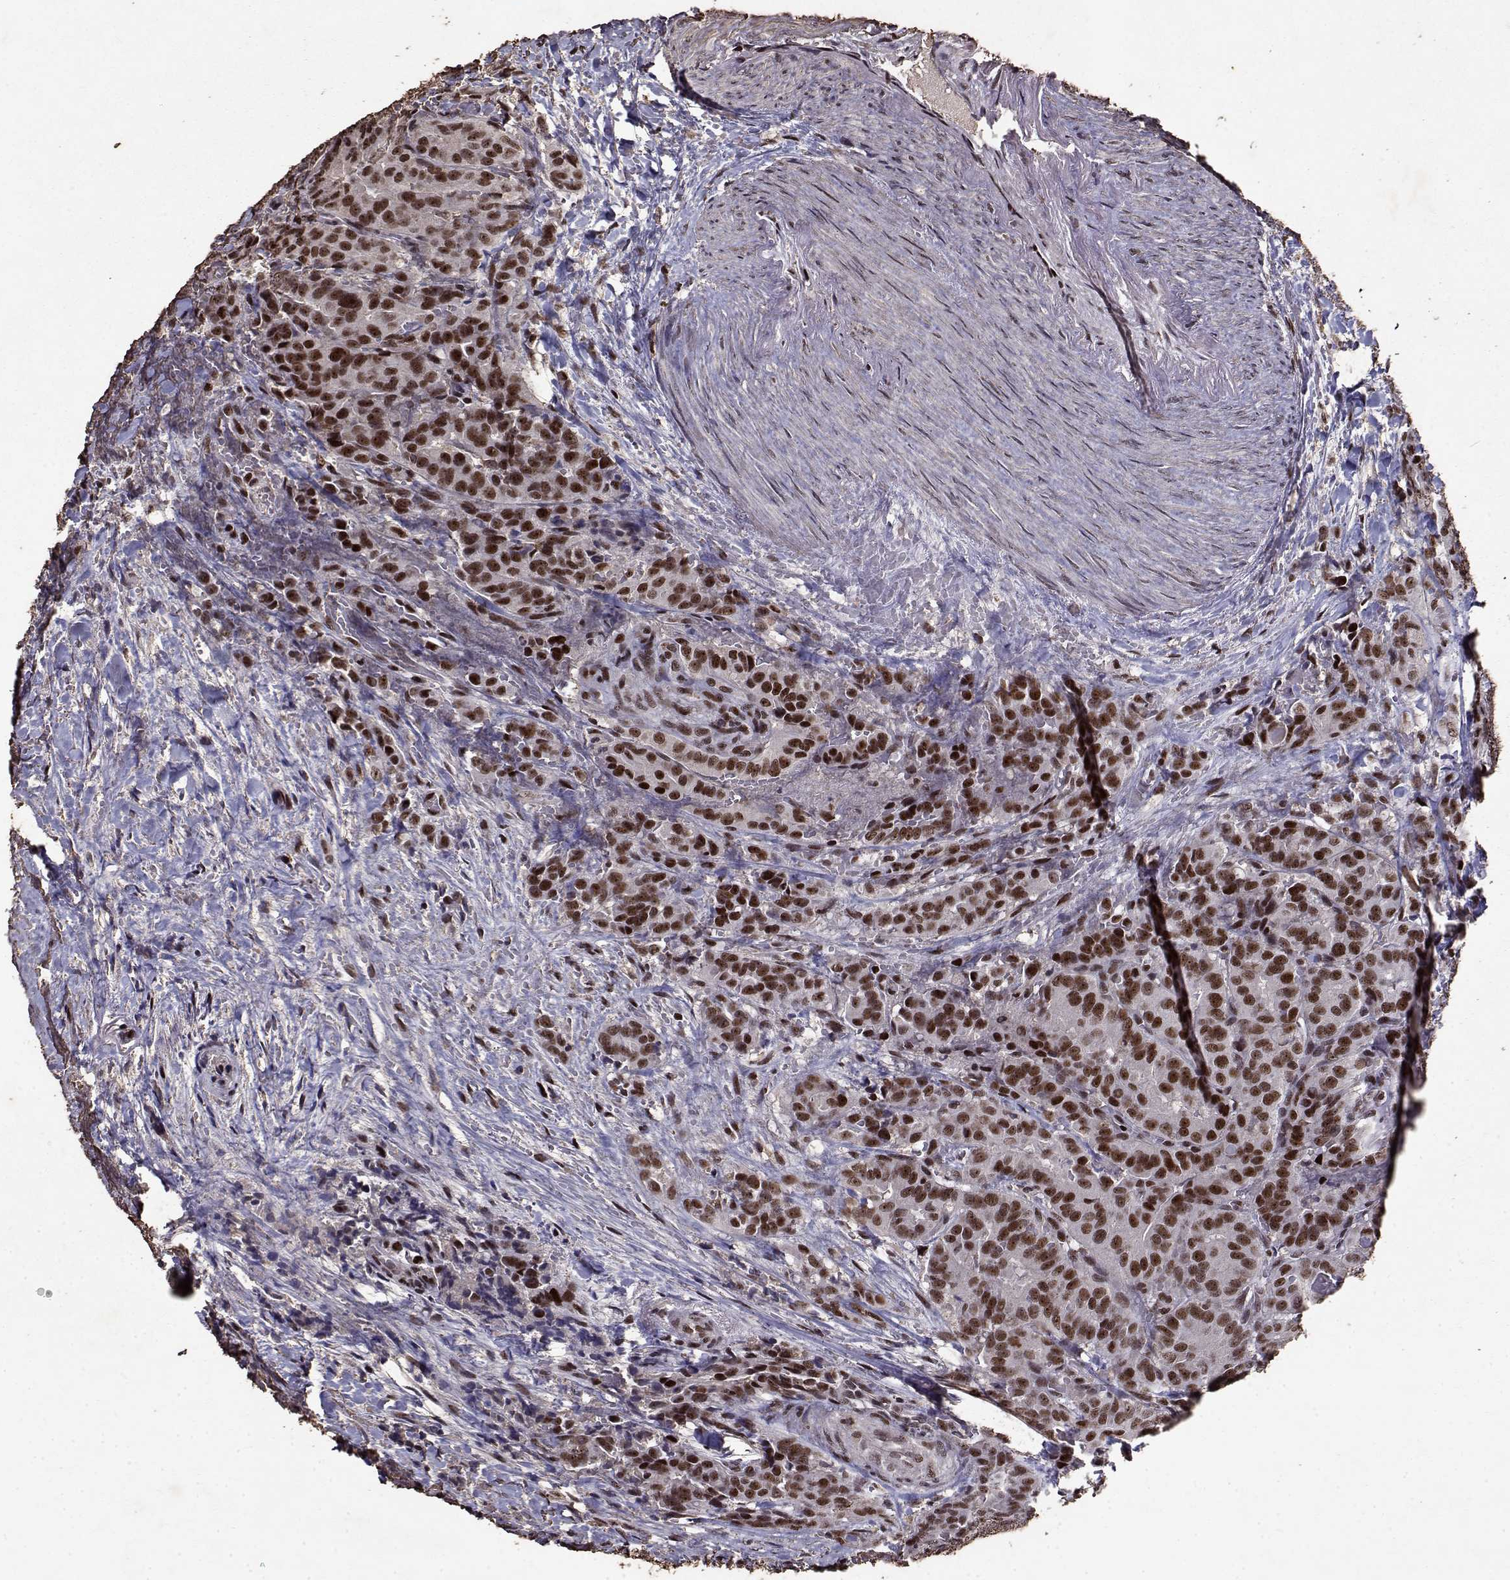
{"staining": {"intensity": "strong", "quantity": ">75%", "location": "nuclear"}, "tissue": "thyroid cancer", "cell_type": "Tumor cells", "image_type": "cancer", "snomed": [{"axis": "morphology", "description": "Papillary adenocarcinoma, NOS"}, {"axis": "topography", "description": "Thyroid gland"}], "caption": "Protein staining of thyroid cancer (papillary adenocarcinoma) tissue shows strong nuclear positivity in about >75% of tumor cells. Using DAB (brown) and hematoxylin (blue) stains, captured at high magnification using brightfield microscopy.", "gene": "TOE1", "patient": {"sex": "male", "age": 61}}